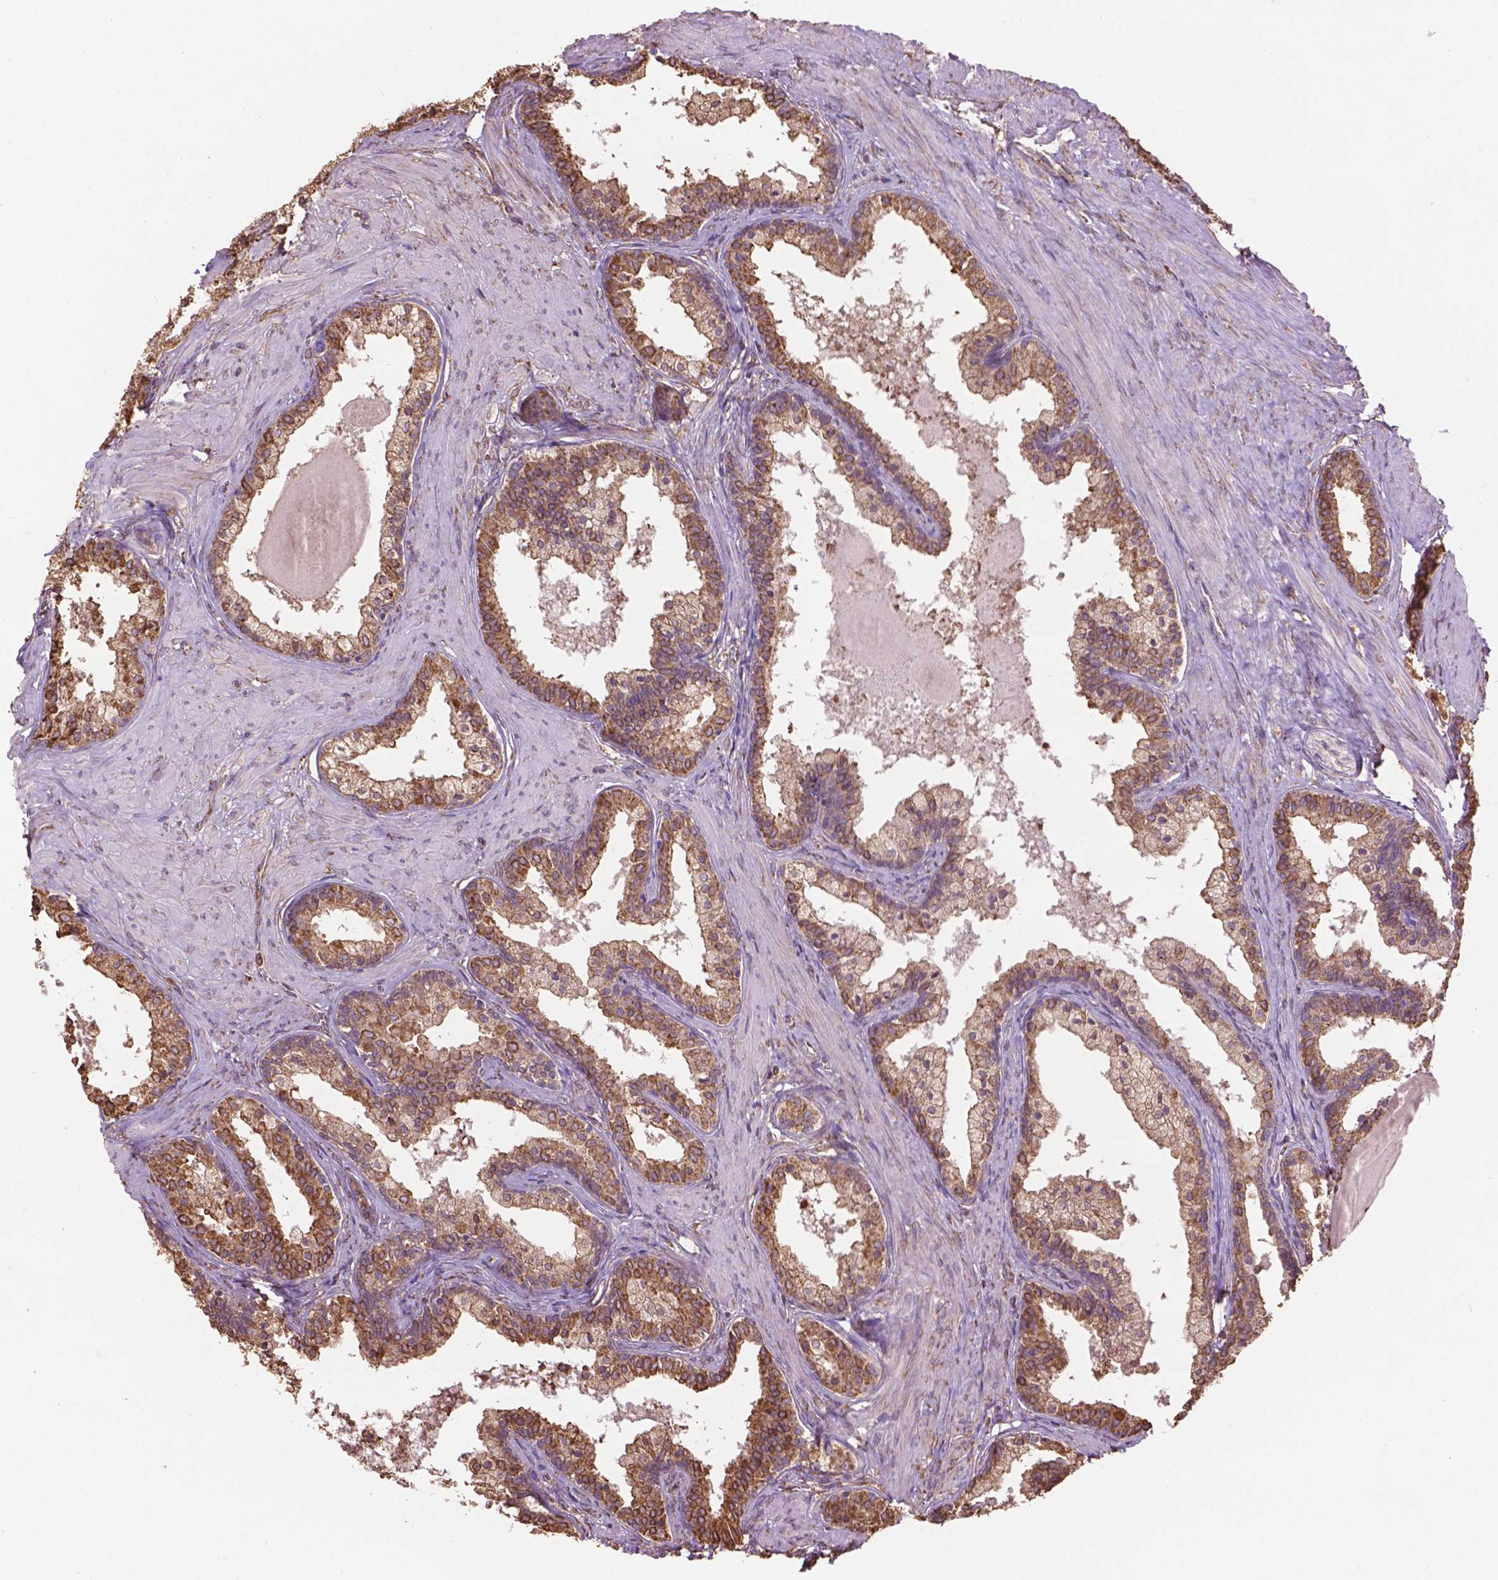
{"staining": {"intensity": "moderate", "quantity": "25%-75%", "location": "cytoplasmic/membranous"}, "tissue": "prostate", "cell_type": "Glandular cells", "image_type": "normal", "snomed": [{"axis": "morphology", "description": "Normal tissue, NOS"}, {"axis": "topography", "description": "Prostate"}], "caption": "This histopathology image shows immunohistochemistry staining of normal prostate, with medium moderate cytoplasmic/membranous positivity in about 25%-75% of glandular cells.", "gene": "PPP2R5E", "patient": {"sex": "male", "age": 61}}